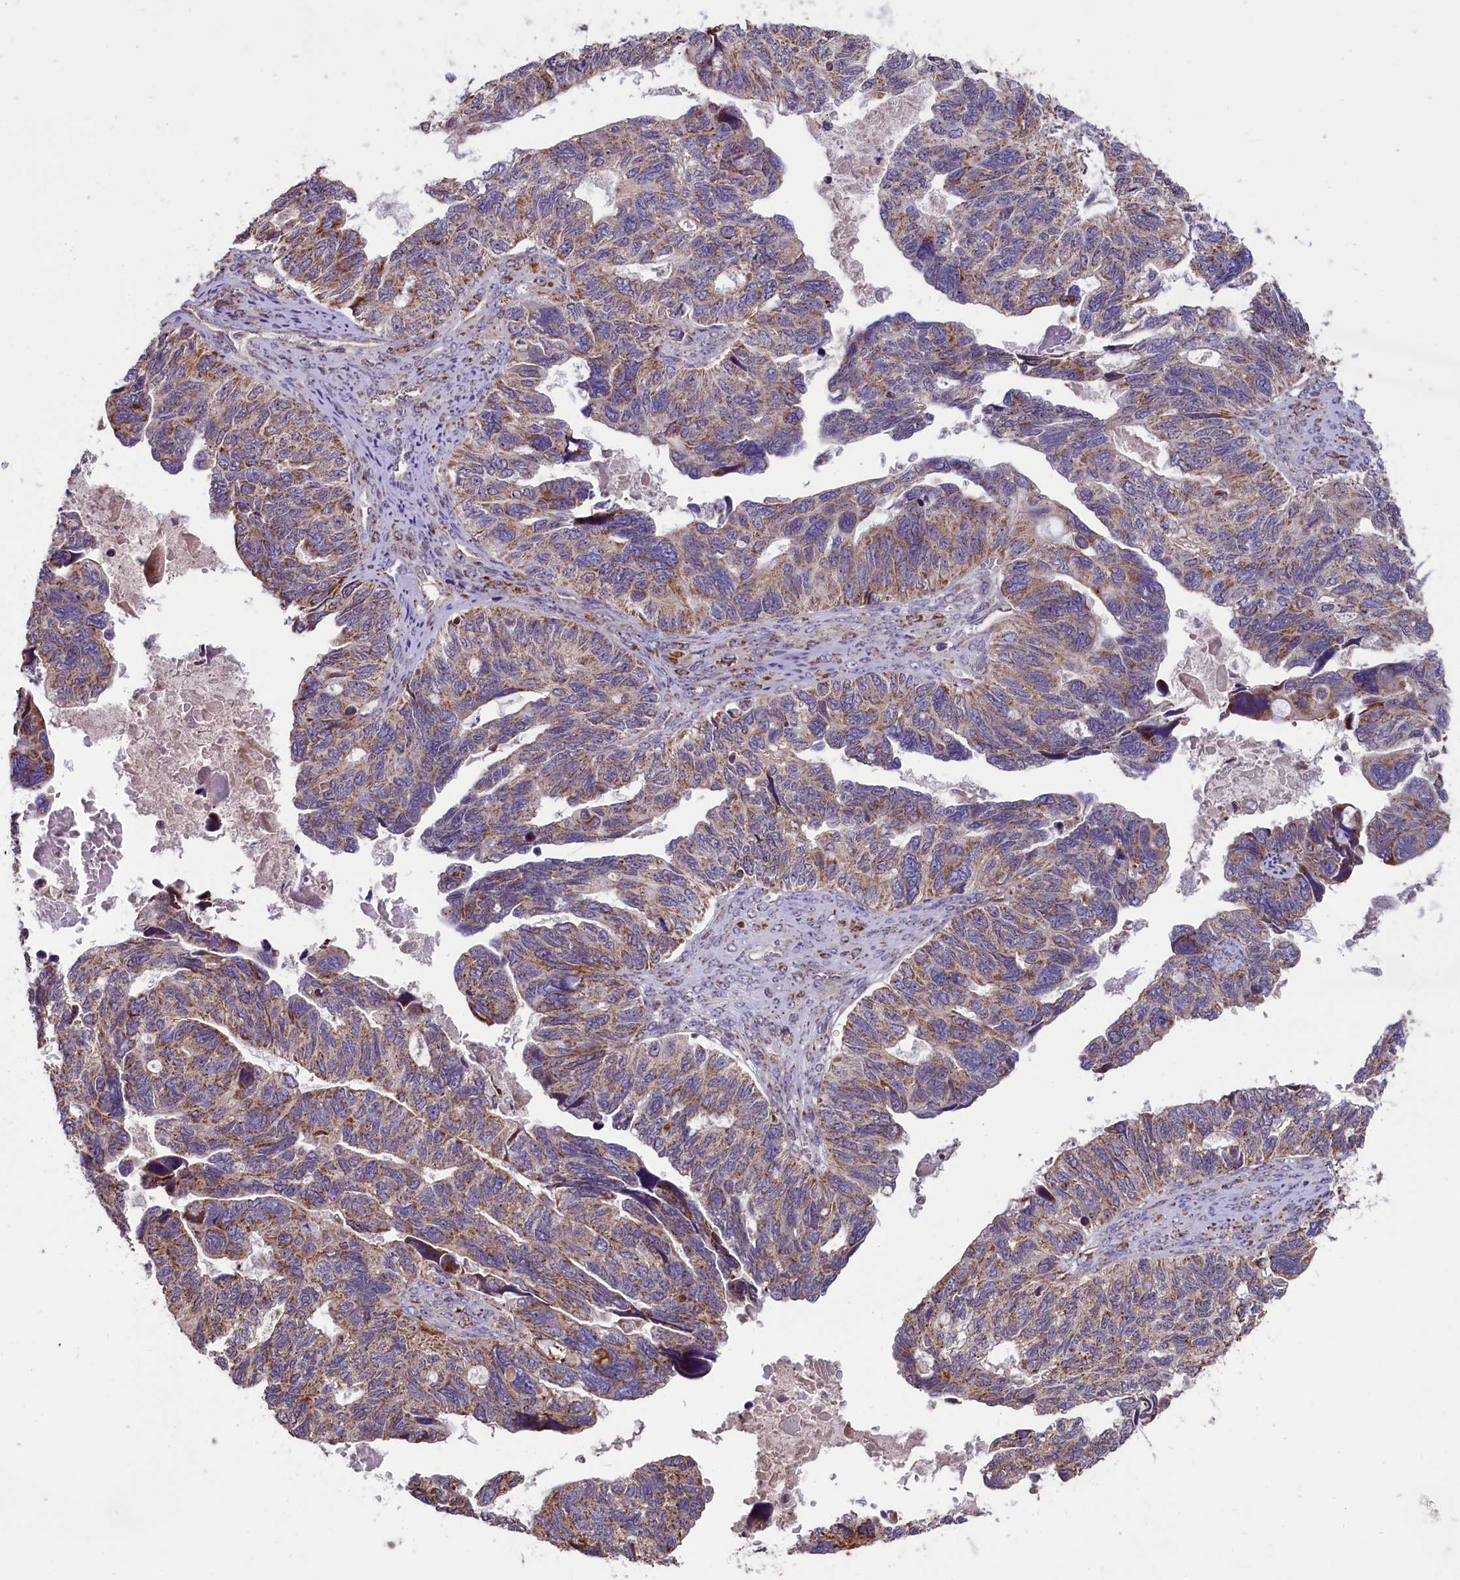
{"staining": {"intensity": "moderate", "quantity": "25%-75%", "location": "cytoplasmic/membranous"}, "tissue": "ovarian cancer", "cell_type": "Tumor cells", "image_type": "cancer", "snomed": [{"axis": "morphology", "description": "Cystadenocarcinoma, serous, NOS"}, {"axis": "topography", "description": "Ovary"}], "caption": "Ovarian serous cystadenocarcinoma tissue demonstrates moderate cytoplasmic/membranous positivity in about 25%-75% of tumor cells, visualized by immunohistochemistry.", "gene": "GLRX5", "patient": {"sex": "female", "age": 79}}